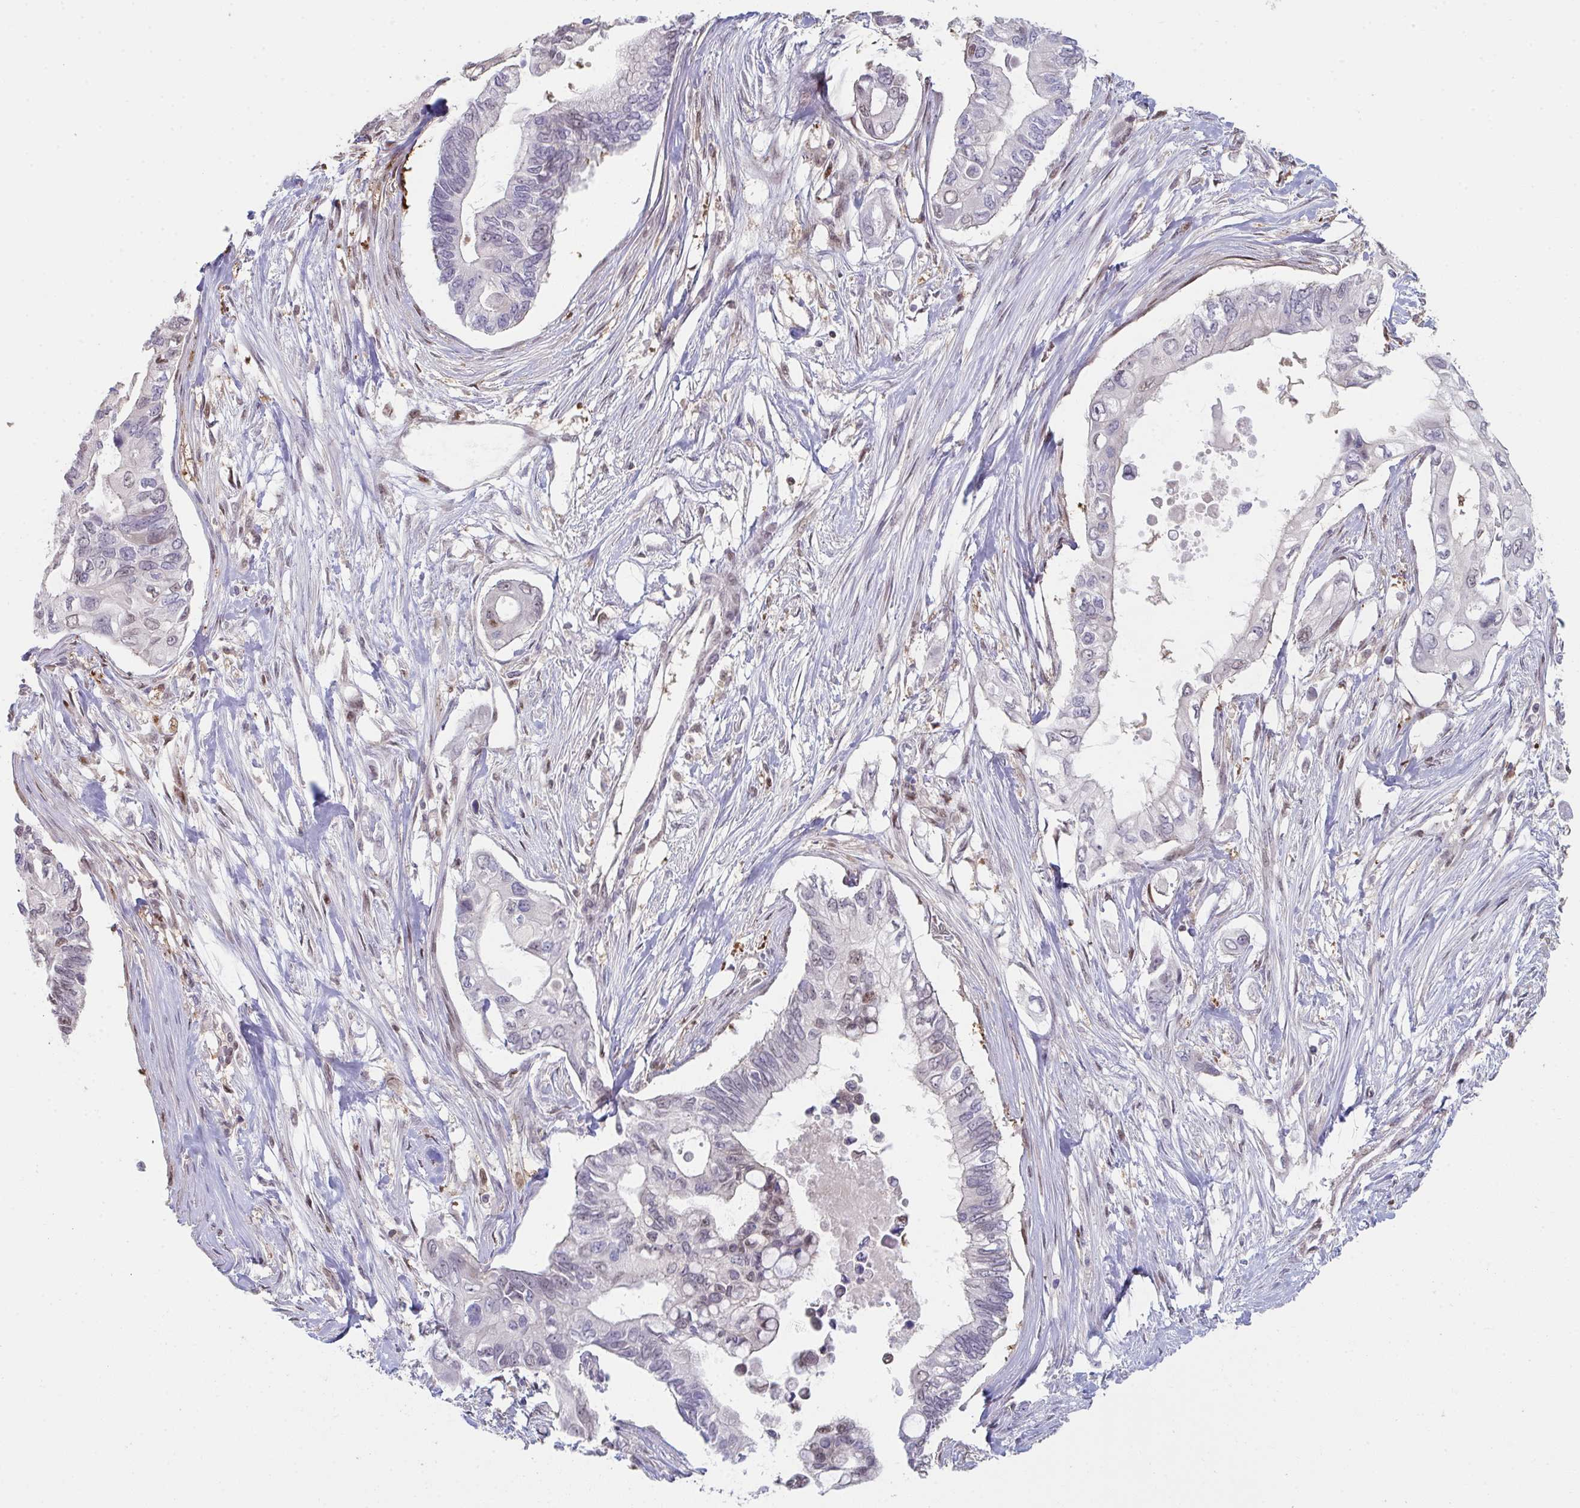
{"staining": {"intensity": "weak", "quantity": "<25%", "location": "nuclear"}, "tissue": "pancreatic cancer", "cell_type": "Tumor cells", "image_type": "cancer", "snomed": [{"axis": "morphology", "description": "Adenocarcinoma, NOS"}, {"axis": "topography", "description": "Pancreas"}], "caption": "Immunohistochemistry of human pancreatic adenocarcinoma demonstrates no expression in tumor cells.", "gene": "ACD", "patient": {"sex": "female", "age": 63}}